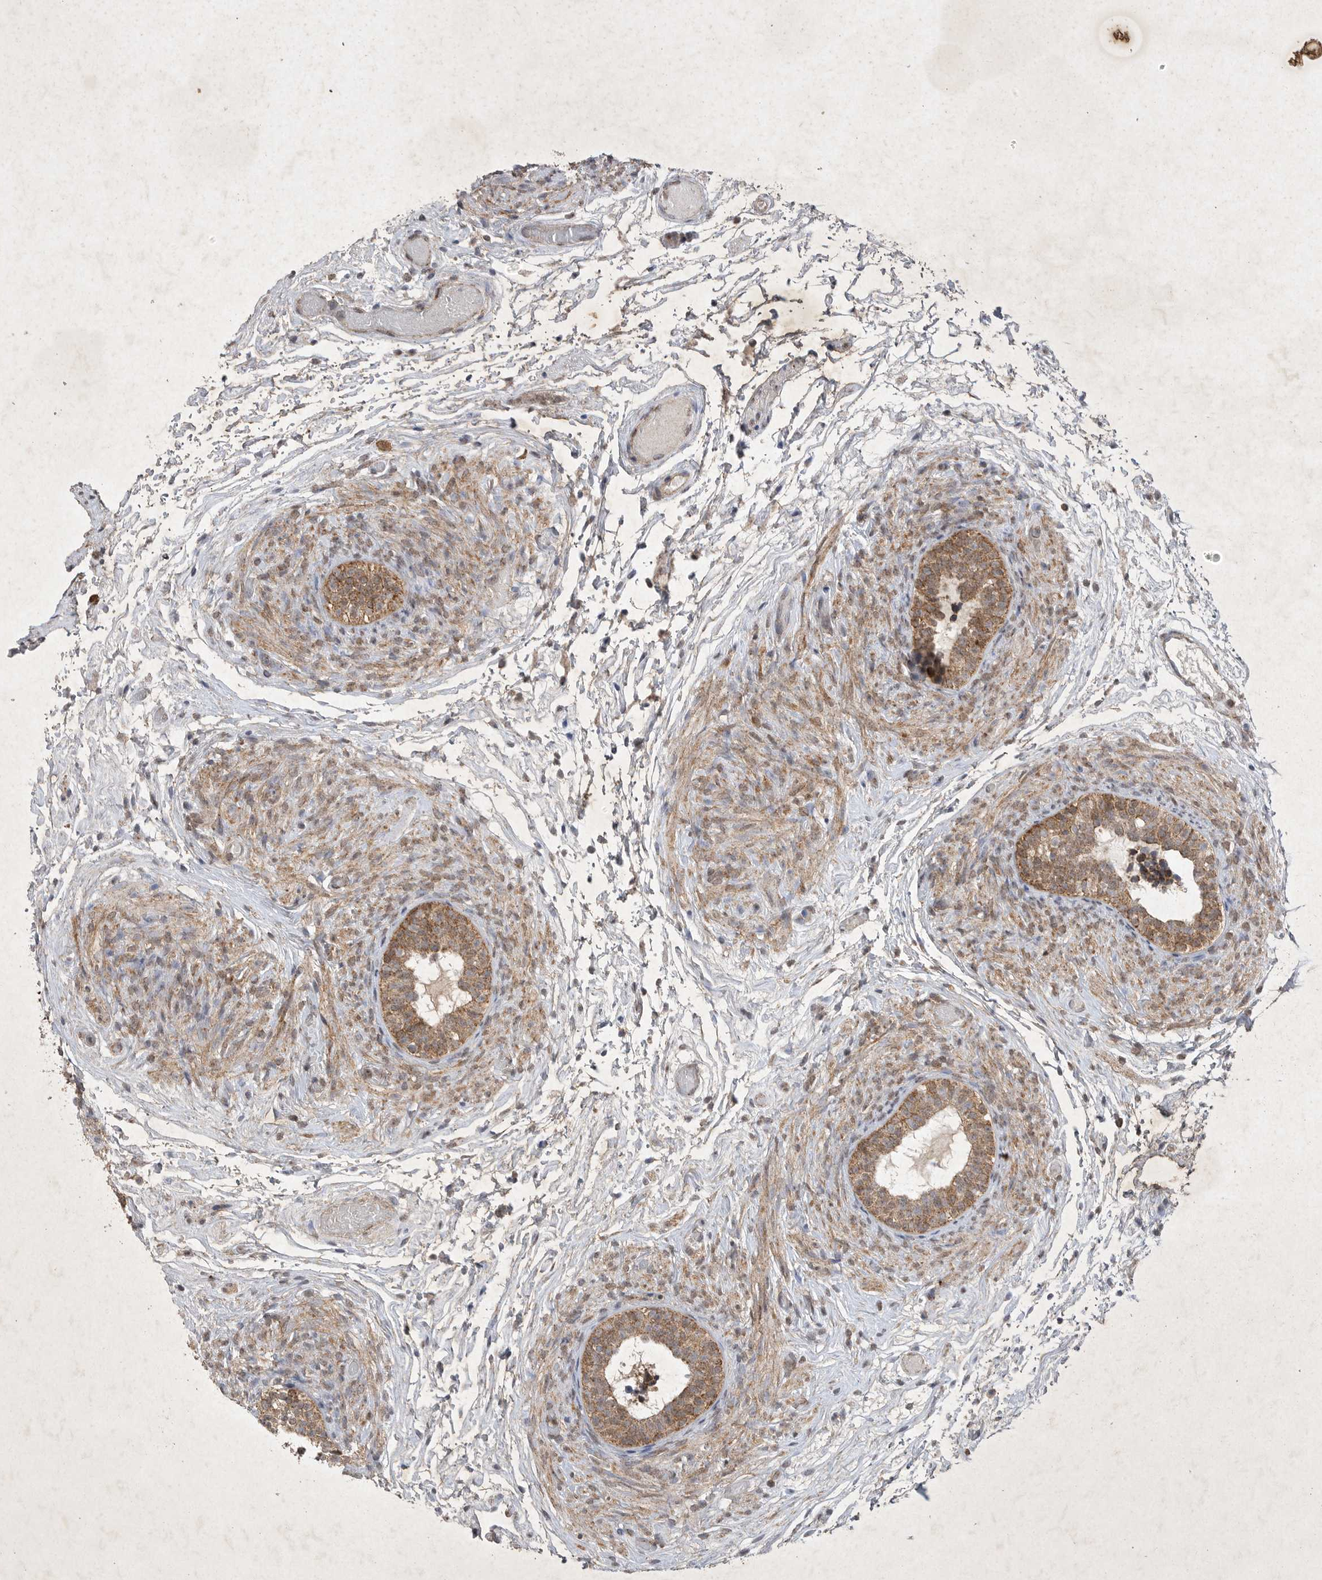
{"staining": {"intensity": "strong", "quantity": ">75%", "location": "cytoplasmic/membranous"}, "tissue": "epididymis", "cell_type": "Glandular cells", "image_type": "normal", "snomed": [{"axis": "morphology", "description": "Normal tissue, NOS"}, {"axis": "topography", "description": "Epididymis"}], "caption": "Epididymis stained with DAB IHC demonstrates high levels of strong cytoplasmic/membranous expression in approximately >75% of glandular cells. The protein of interest is shown in brown color, while the nuclei are stained blue.", "gene": "DDR1", "patient": {"sex": "male", "age": 5}}